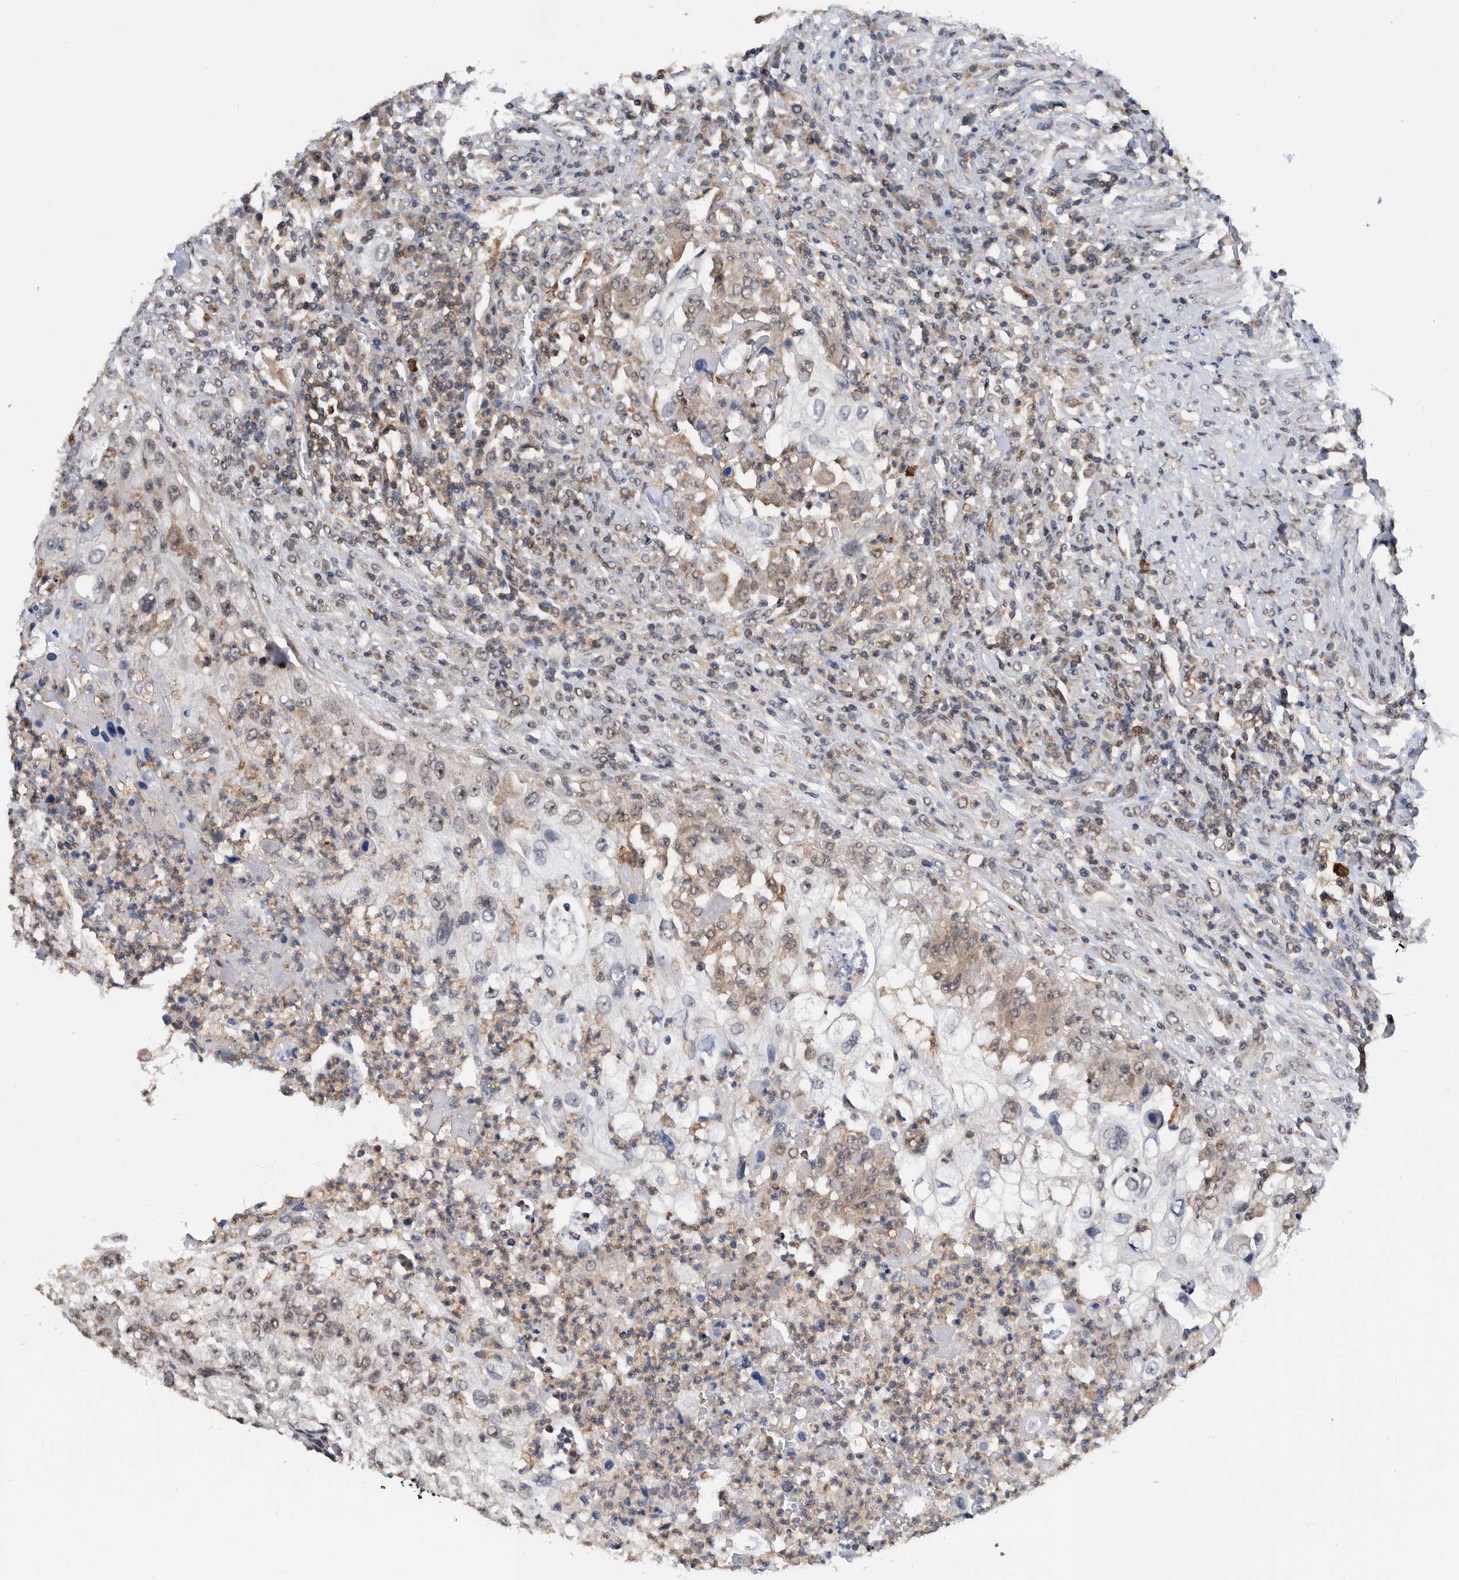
{"staining": {"intensity": "negative", "quantity": "none", "location": "none"}, "tissue": "urothelial cancer", "cell_type": "Tumor cells", "image_type": "cancer", "snomed": [{"axis": "morphology", "description": "Urothelial carcinoma, High grade"}, {"axis": "topography", "description": "Urinary bladder"}], "caption": "Immunohistochemical staining of human urothelial cancer exhibits no significant positivity in tumor cells.", "gene": "ZNF260", "patient": {"sex": "female", "age": 60}}